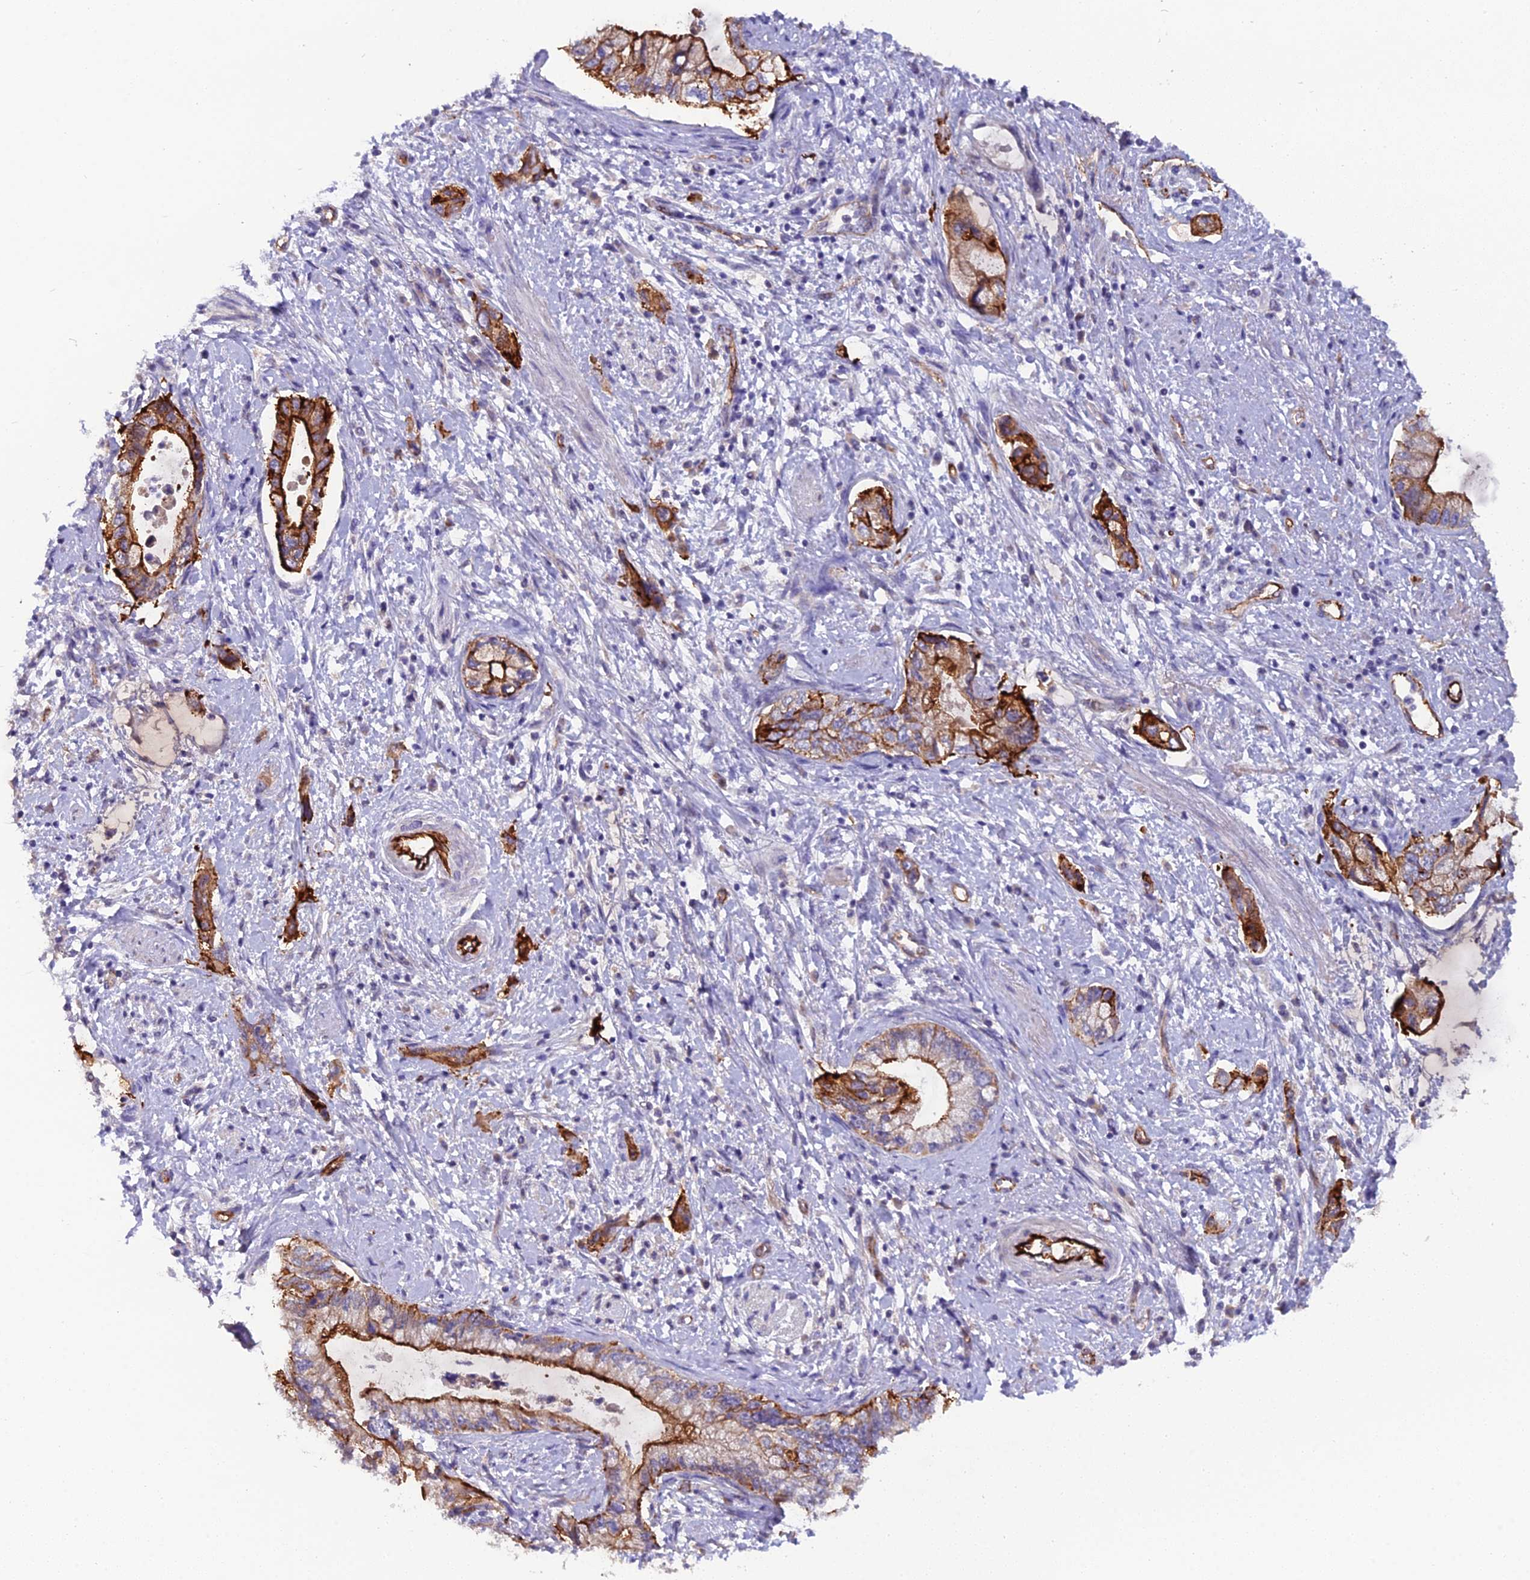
{"staining": {"intensity": "strong", "quantity": ">75%", "location": "cytoplasmic/membranous"}, "tissue": "pancreatic cancer", "cell_type": "Tumor cells", "image_type": "cancer", "snomed": [{"axis": "morphology", "description": "Adenocarcinoma, NOS"}, {"axis": "topography", "description": "Pancreas"}], "caption": "Pancreatic adenocarcinoma tissue reveals strong cytoplasmic/membranous positivity in approximately >75% of tumor cells, visualized by immunohistochemistry.", "gene": "CFAP47", "patient": {"sex": "female", "age": 73}}